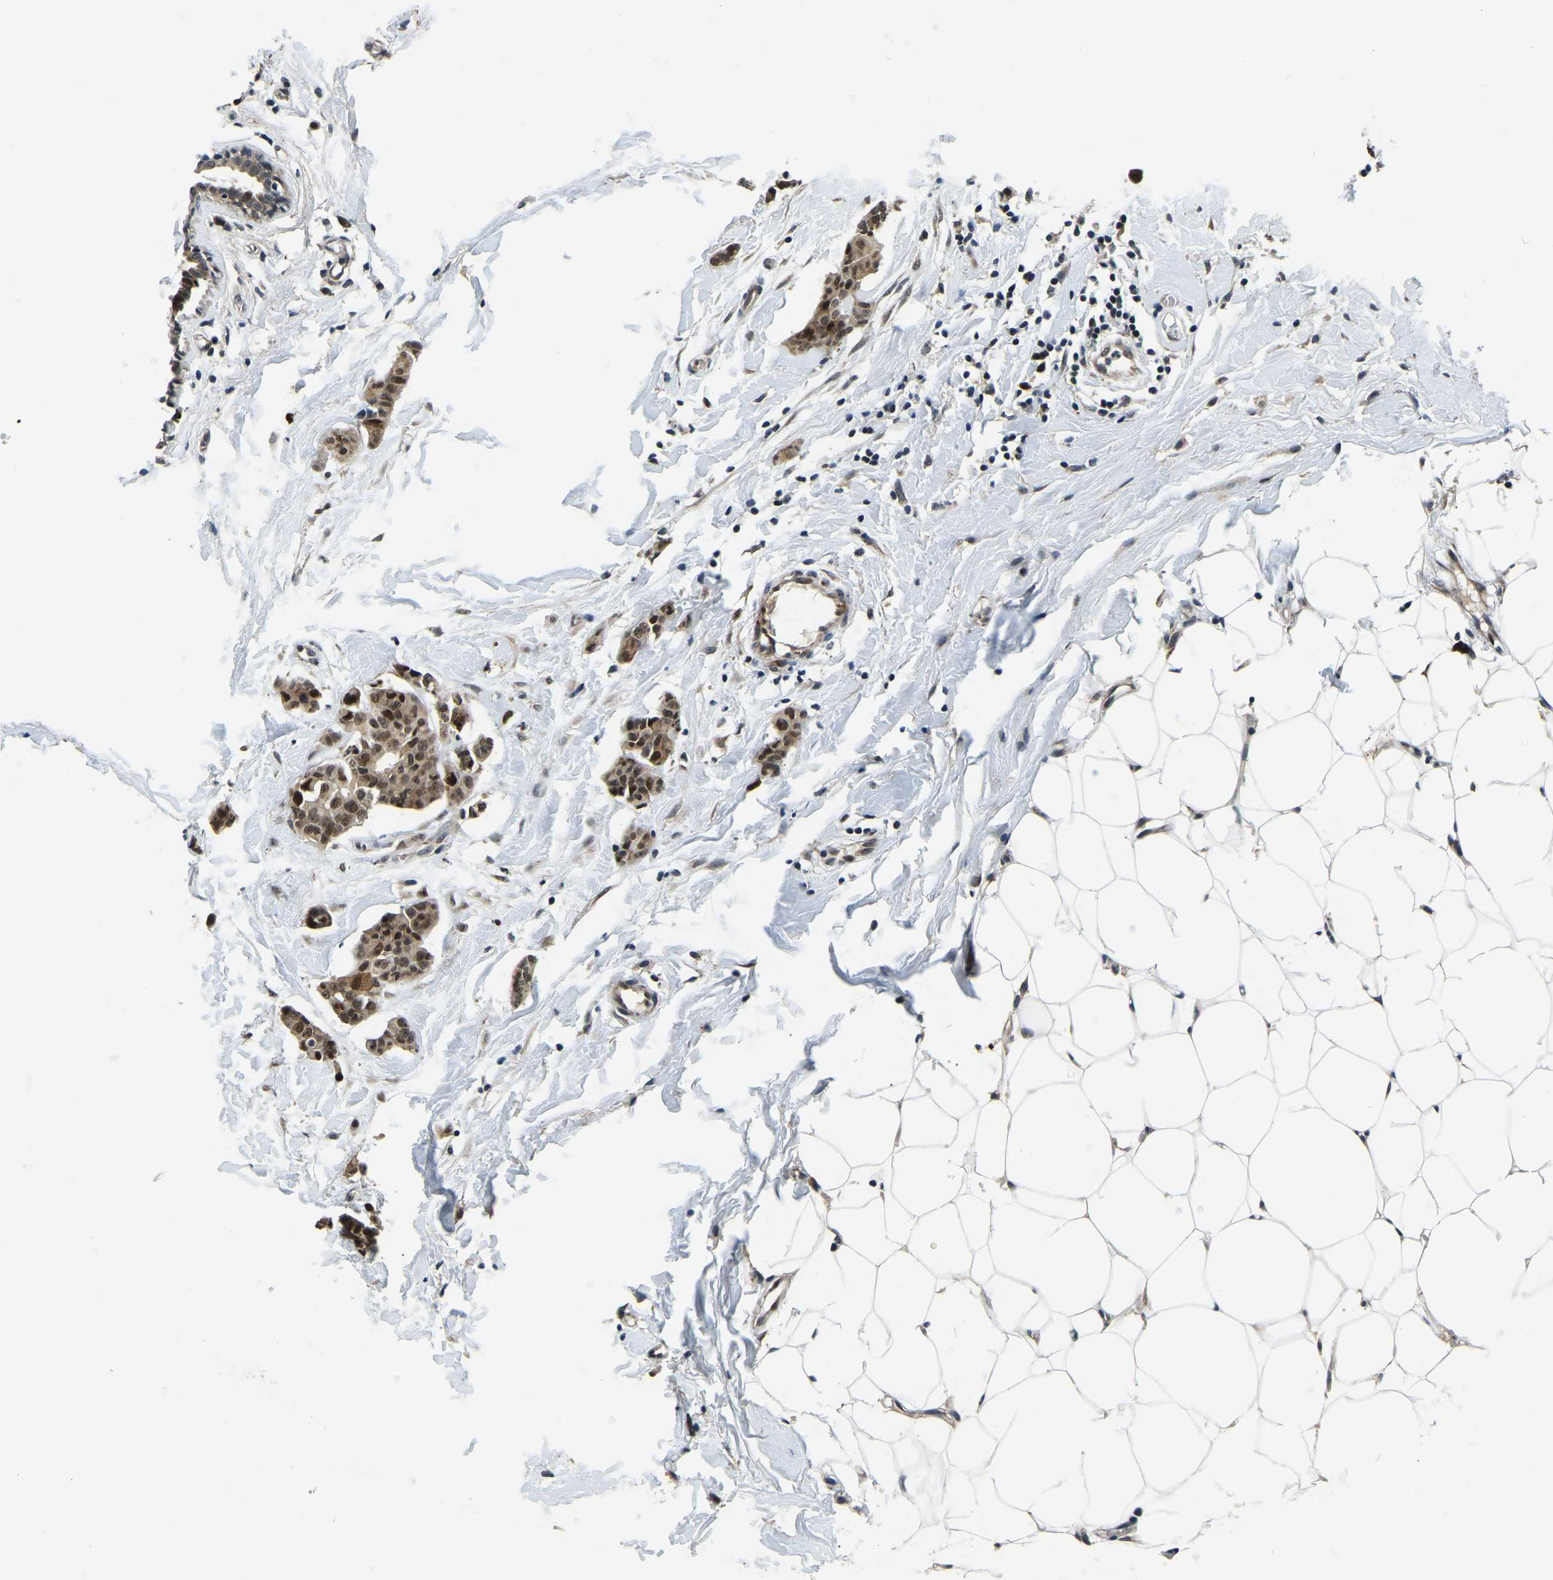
{"staining": {"intensity": "moderate", "quantity": ">75%", "location": "cytoplasmic/membranous,nuclear"}, "tissue": "breast cancer", "cell_type": "Tumor cells", "image_type": "cancer", "snomed": [{"axis": "morphology", "description": "Normal tissue, NOS"}, {"axis": "morphology", "description": "Duct carcinoma"}, {"axis": "topography", "description": "Breast"}], "caption": "Tumor cells reveal moderate cytoplasmic/membranous and nuclear staining in about >75% of cells in invasive ductal carcinoma (breast). (DAB = brown stain, brightfield microscopy at high magnification).", "gene": "ING2", "patient": {"sex": "female", "age": 40}}